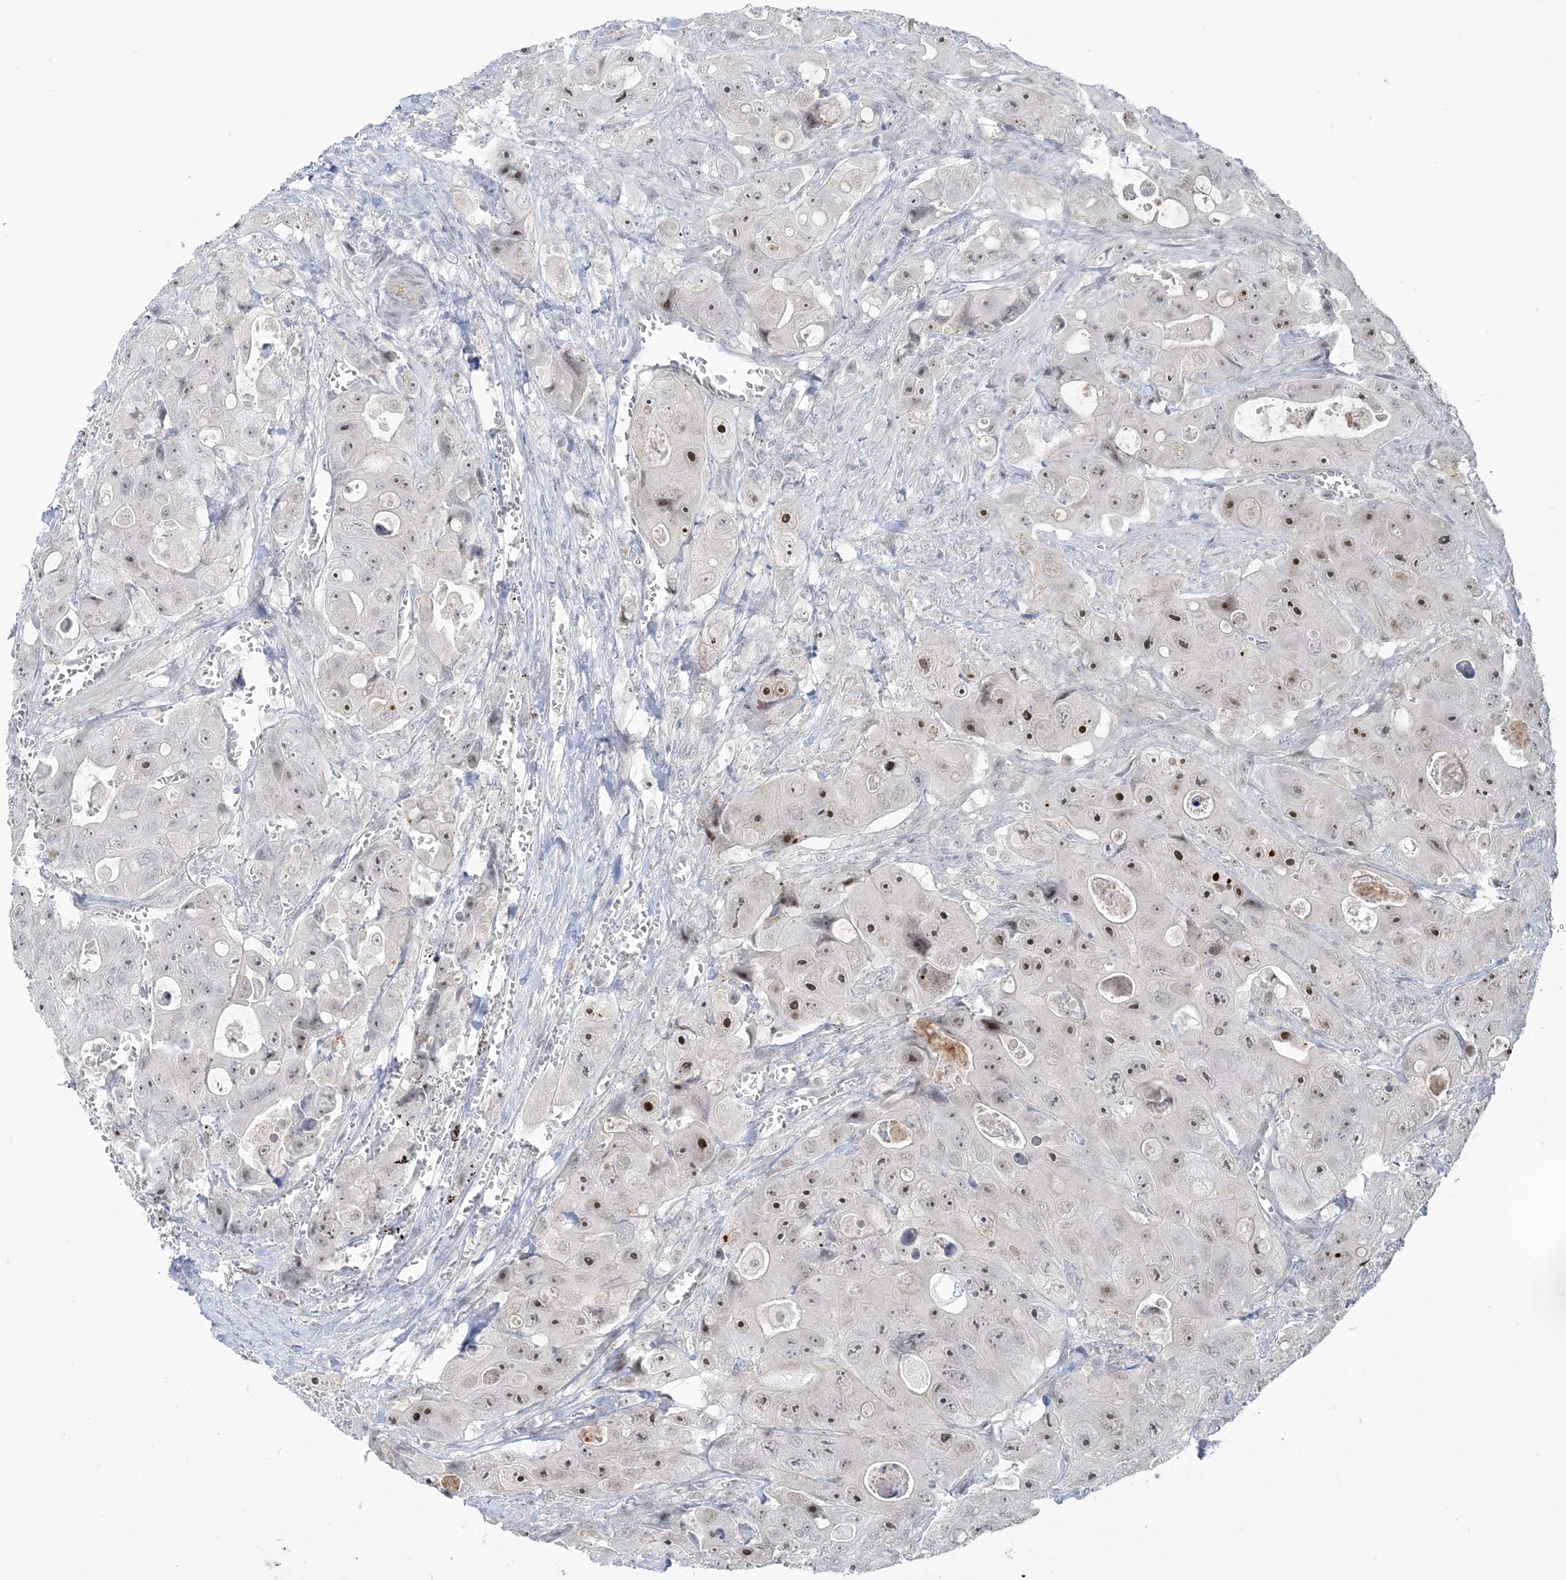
{"staining": {"intensity": "strong", "quantity": "<25%", "location": "nuclear"}, "tissue": "colorectal cancer", "cell_type": "Tumor cells", "image_type": "cancer", "snomed": [{"axis": "morphology", "description": "Adenocarcinoma, NOS"}, {"axis": "topography", "description": "Colon"}], "caption": "Immunohistochemistry (IHC) staining of colorectal adenocarcinoma, which exhibits medium levels of strong nuclear staining in about <25% of tumor cells indicating strong nuclear protein expression. The staining was performed using DAB (brown) for protein detection and nuclei were counterstained in hematoxylin (blue).", "gene": "SDAD1", "patient": {"sex": "female", "age": 46}}